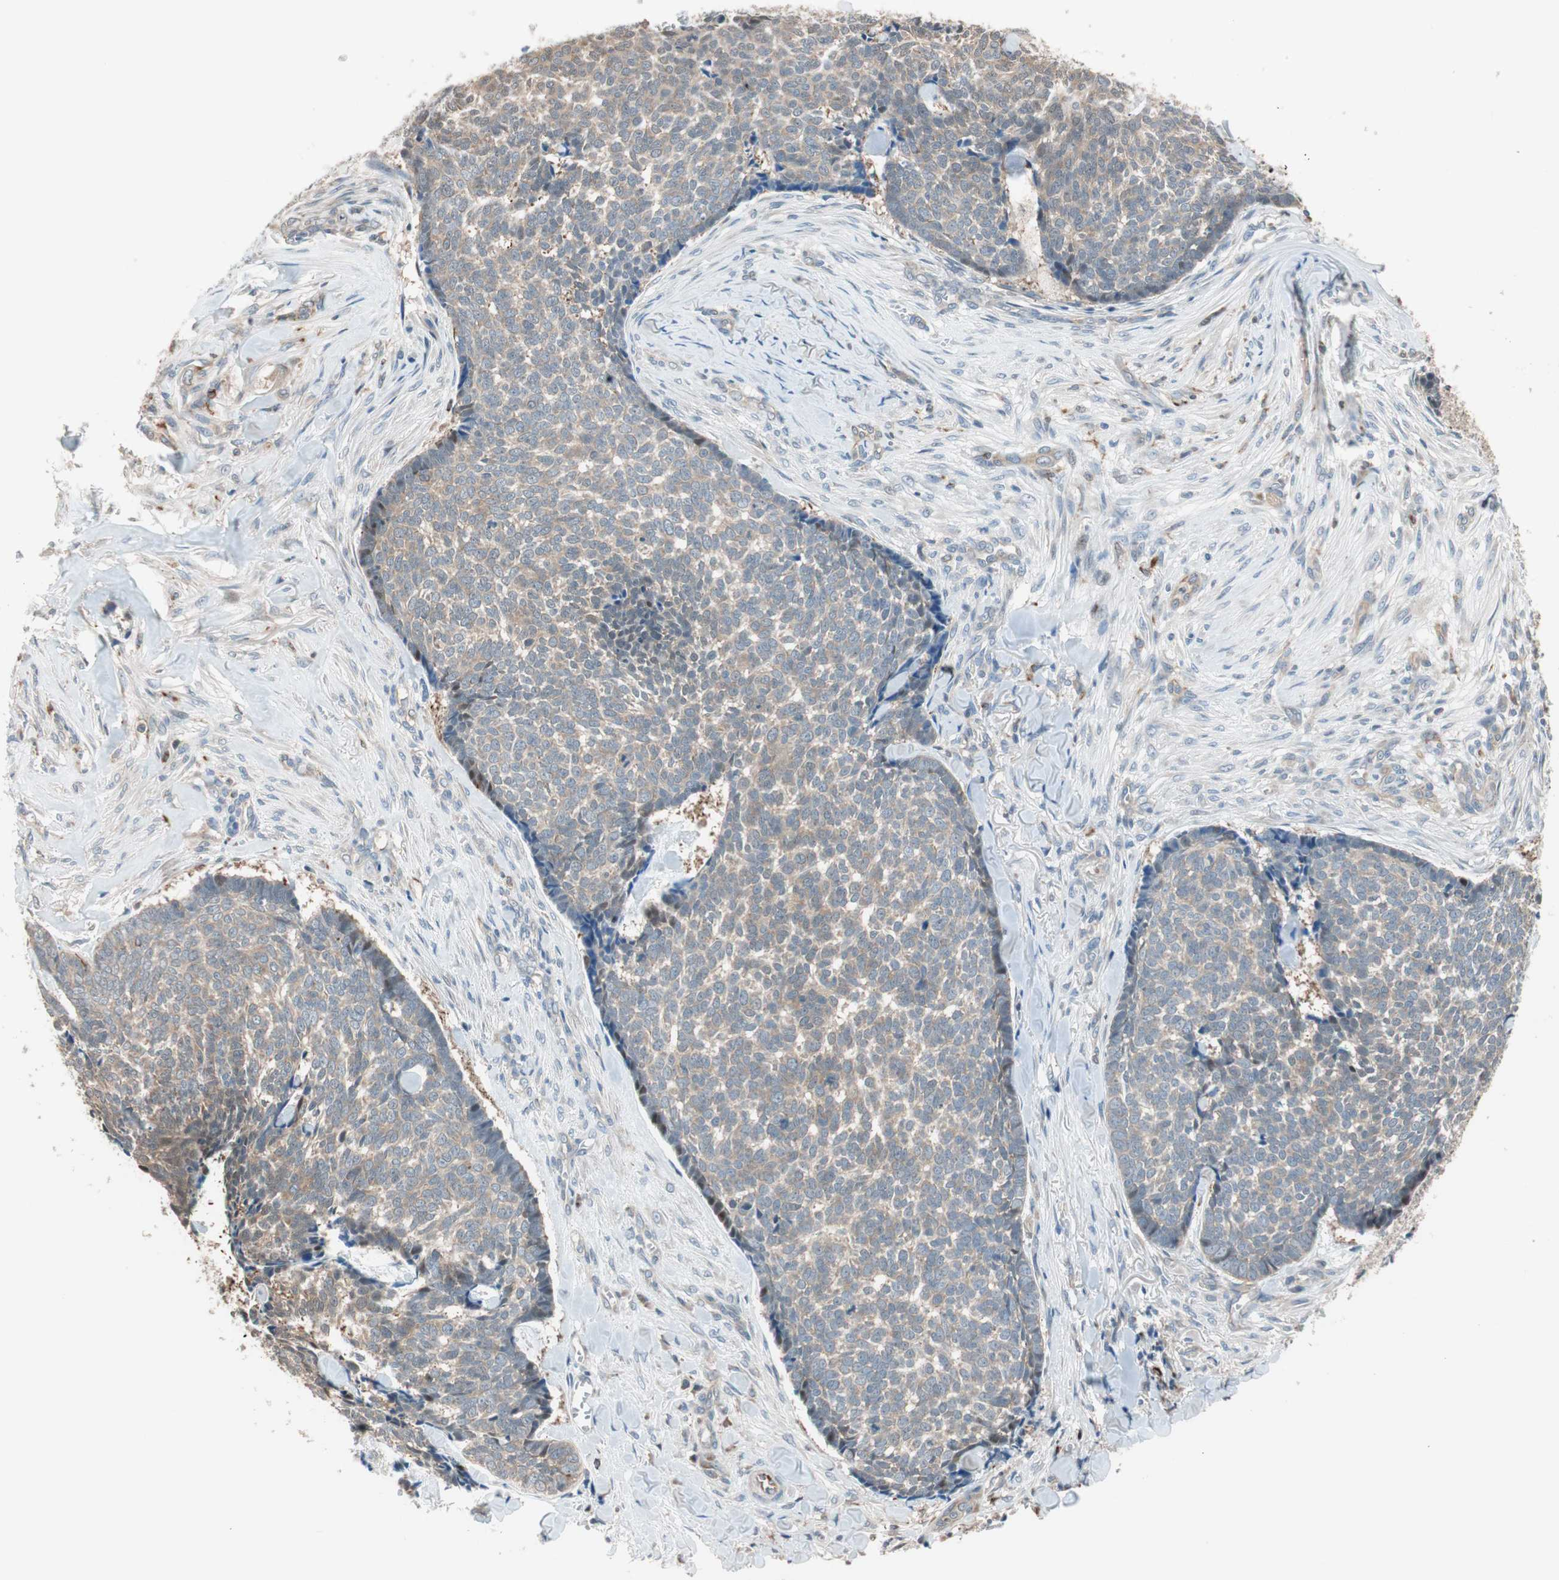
{"staining": {"intensity": "weak", "quantity": "25%-75%", "location": "cytoplasmic/membranous"}, "tissue": "skin cancer", "cell_type": "Tumor cells", "image_type": "cancer", "snomed": [{"axis": "morphology", "description": "Basal cell carcinoma"}, {"axis": "topography", "description": "Skin"}], "caption": "Brown immunohistochemical staining in human skin cancer shows weak cytoplasmic/membranous staining in approximately 25%-75% of tumor cells.", "gene": "PIK3R3", "patient": {"sex": "male", "age": 84}}